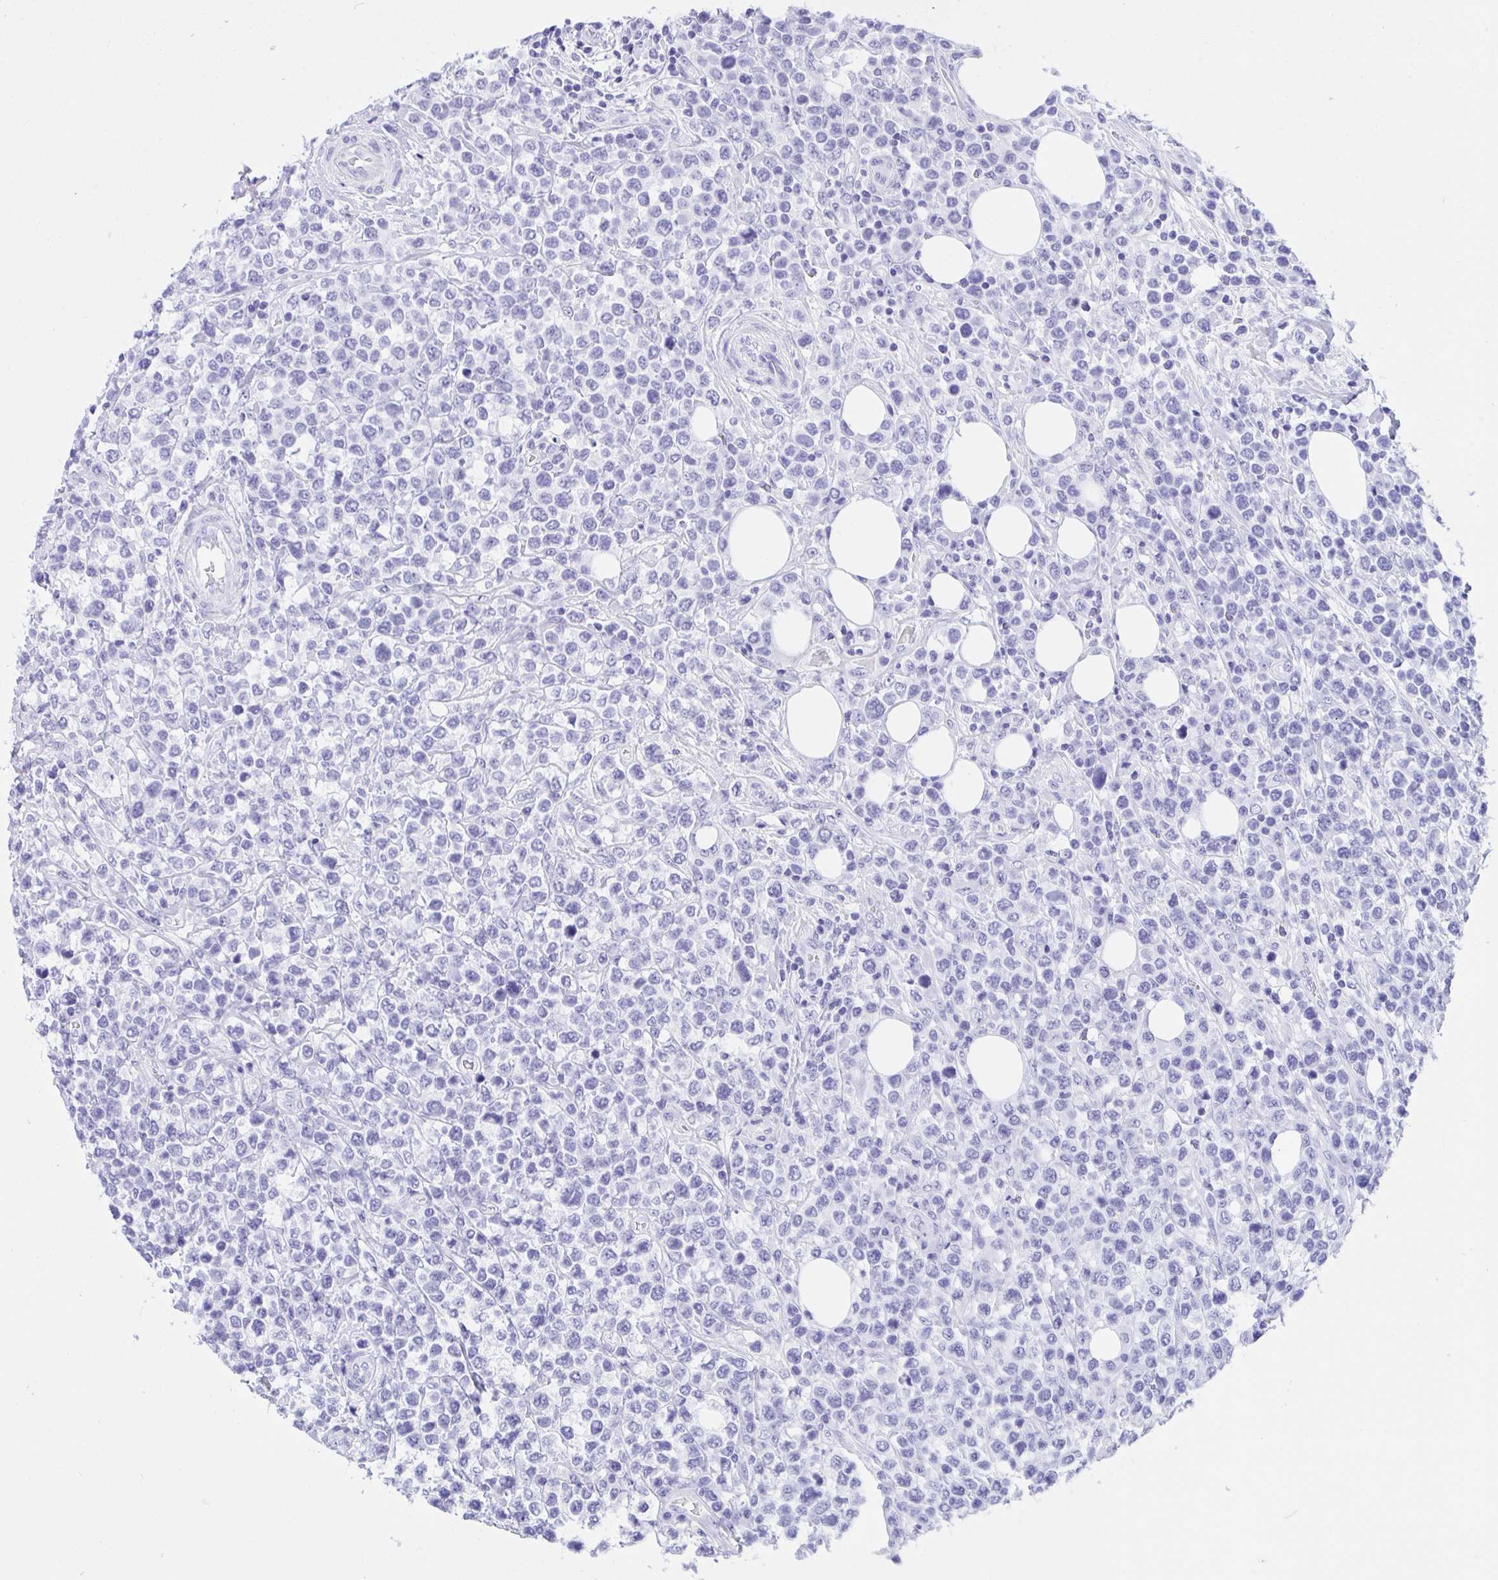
{"staining": {"intensity": "negative", "quantity": "none", "location": "none"}, "tissue": "lymphoma", "cell_type": "Tumor cells", "image_type": "cancer", "snomed": [{"axis": "morphology", "description": "Malignant lymphoma, non-Hodgkin's type, High grade"}, {"axis": "topography", "description": "Soft tissue"}], "caption": "Micrograph shows no protein positivity in tumor cells of high-grade malignant lymphoma, non-Hodgkin's type tissue.", "gene": "TLN2", "patient": {"sex": "female", "age": 56}}